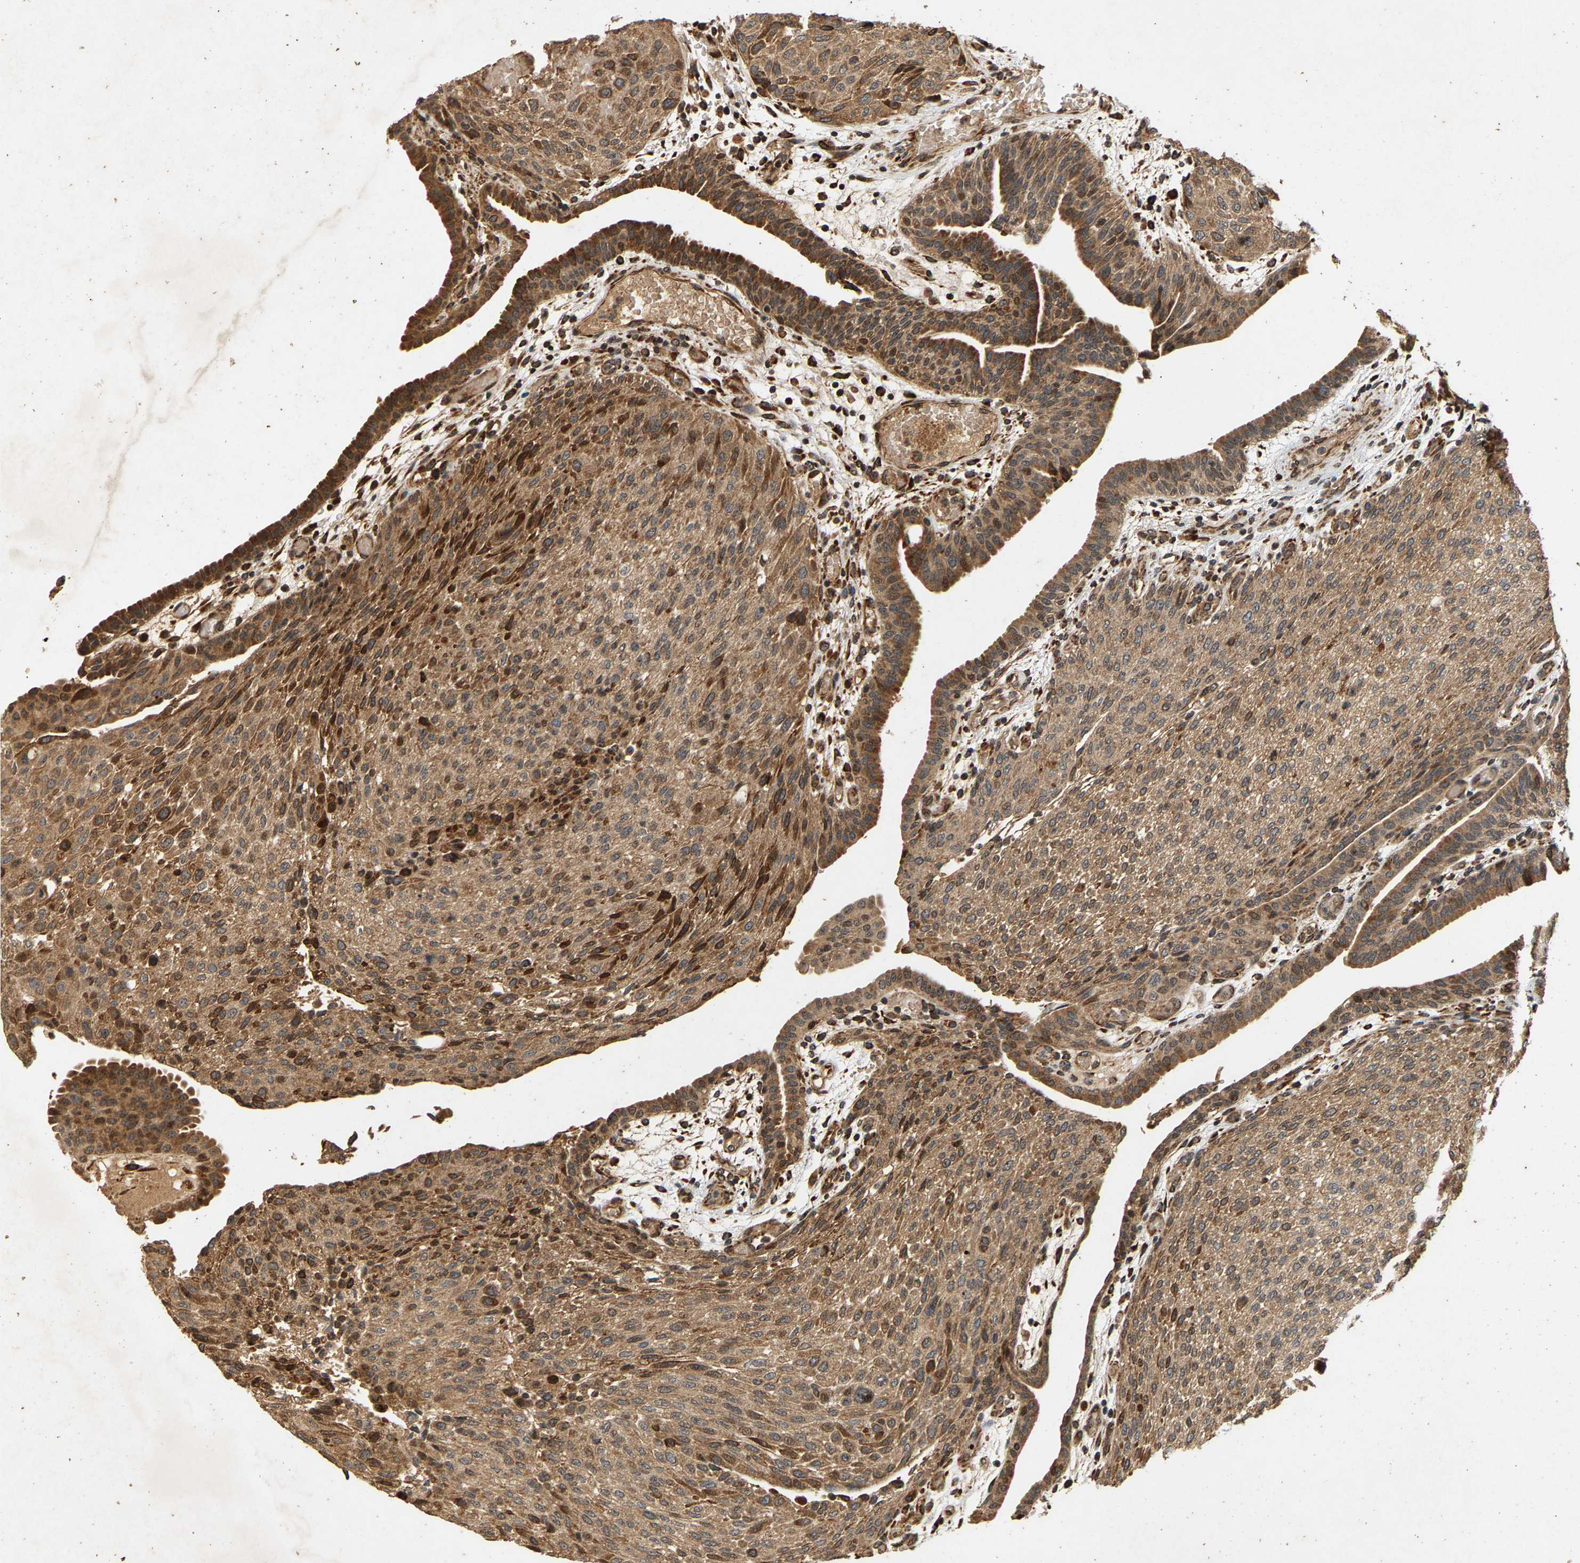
{"staining": {"intensity": "moderate", "quantity": ">75%", "location": "cytoplasmic/membranous"}, "tissue": "urothelial cancer", "cell_type": "Tumor cells", "image_type": "cancer", "snomed": [{"axis": "morphology", "description": "Urothelial carcinoma, Low grade"}, {"axis": "morphology", "description": "Urothelial carcinoma, High grade"}, {"axis": "topography", "description": "Urinary bladder"}], "caption": "Urothelial cancer was stained to show a protein in brown. There is medium levels of moderate cytoplasmic/membranous expression in about >75% of tumor cells. The protein is stained brown, and the nuclei are stained in blue (DAB IHC with brightfield microscopy, high magnification).", "gene": "CIDEC", "patient": {"sex": "male", "age": 35}}